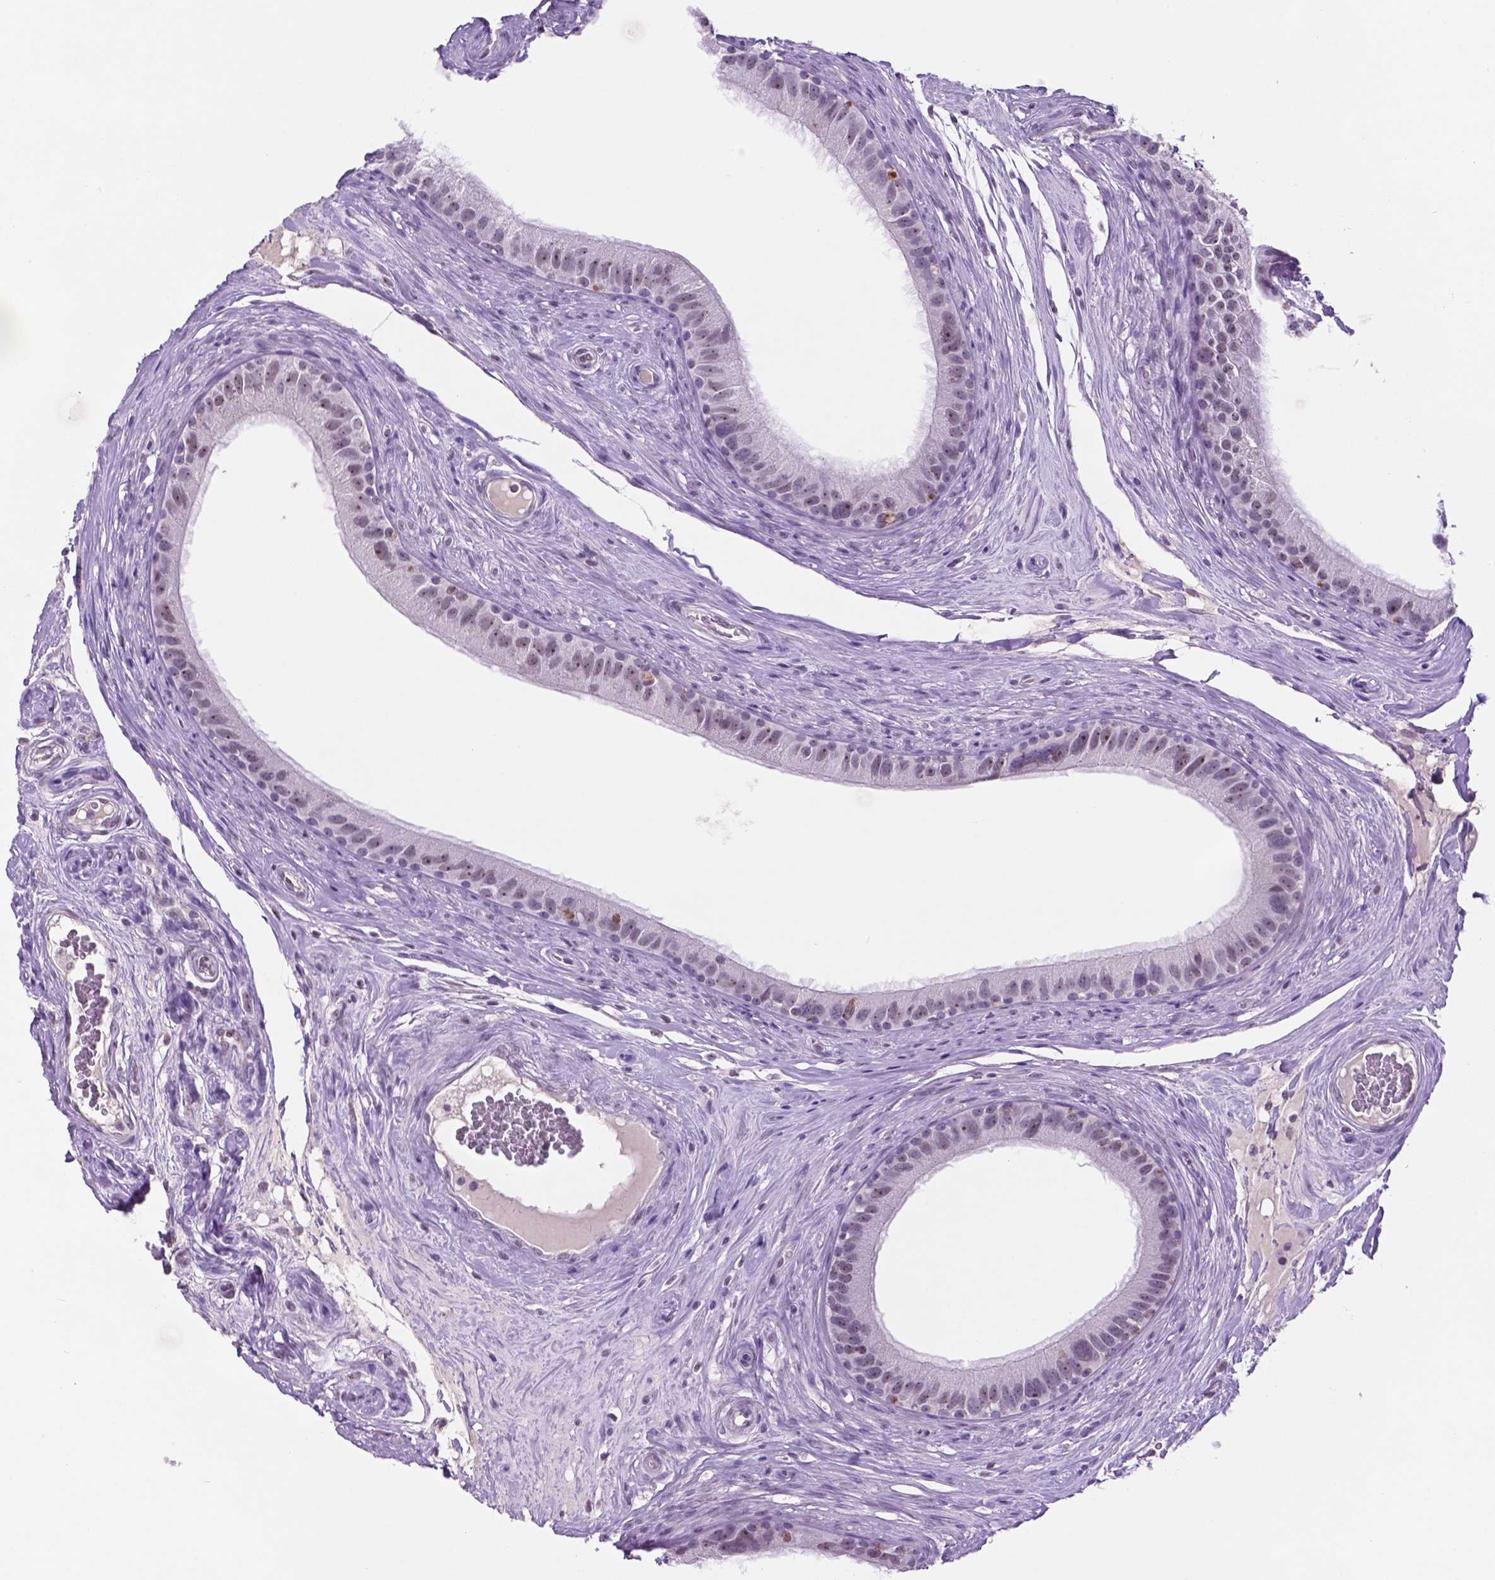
{"staining": {"intensity": "moderate", "quantity": "<25%", "location": "nuclear"}, "tissue": "epididymis", "cell_type": "Glandular cells", "image_type": "normal", "snomed": [{"axis": "morphology", "description": "Normal tissue, NOS"}, {"axis": "topography", "description": "Epididymis"}], "caption": "DAB immunohistochemical staining of normal human epididymis demonstrates moderate nuclear protein staining in approximately <25% of glandular cells.", "gene": "C18orf21", "patient": {"sex": "male", "age": 59}}